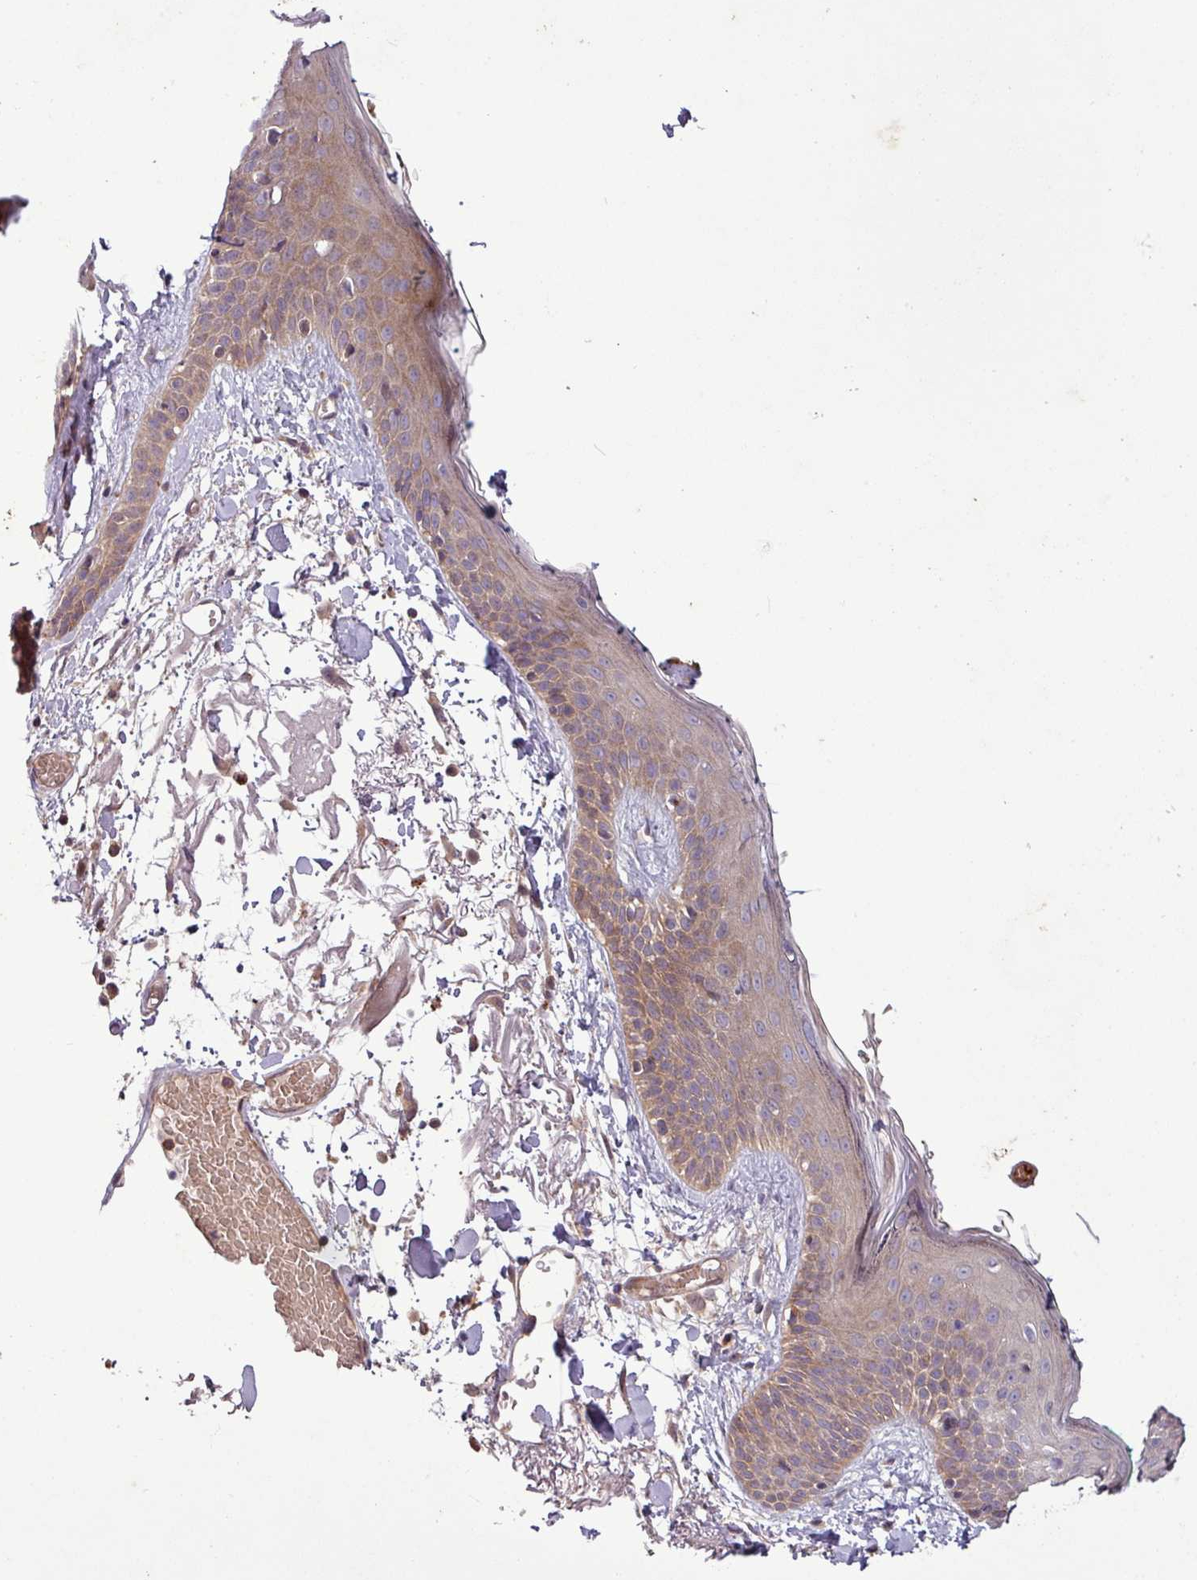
{"staining": {"intensity": "moderate", "quantity": ">75%", "location": "cytoplasmic/membranous"}, "tissue": "skin", "cell_type": "Fibroblasts", "image_type": "normal", "snomed": [{"axis": "morphology", "description": "Normal tissue, NOS"}, {"axis": "topography", "description": "Skin"}], "caption": "A brown stain highlights moderate cytoplasmic/membranous positivity of a protein in fibroblasts of unremarkable skin. The staining is performed using DAB (3,3'-diaminobenzidine) brown chromogen to label protein expression. The nuclei are counter-stained blue using hematoxylin.", "gene": "SIRPB2", "patient": {"sex": "male", "age": 79}}